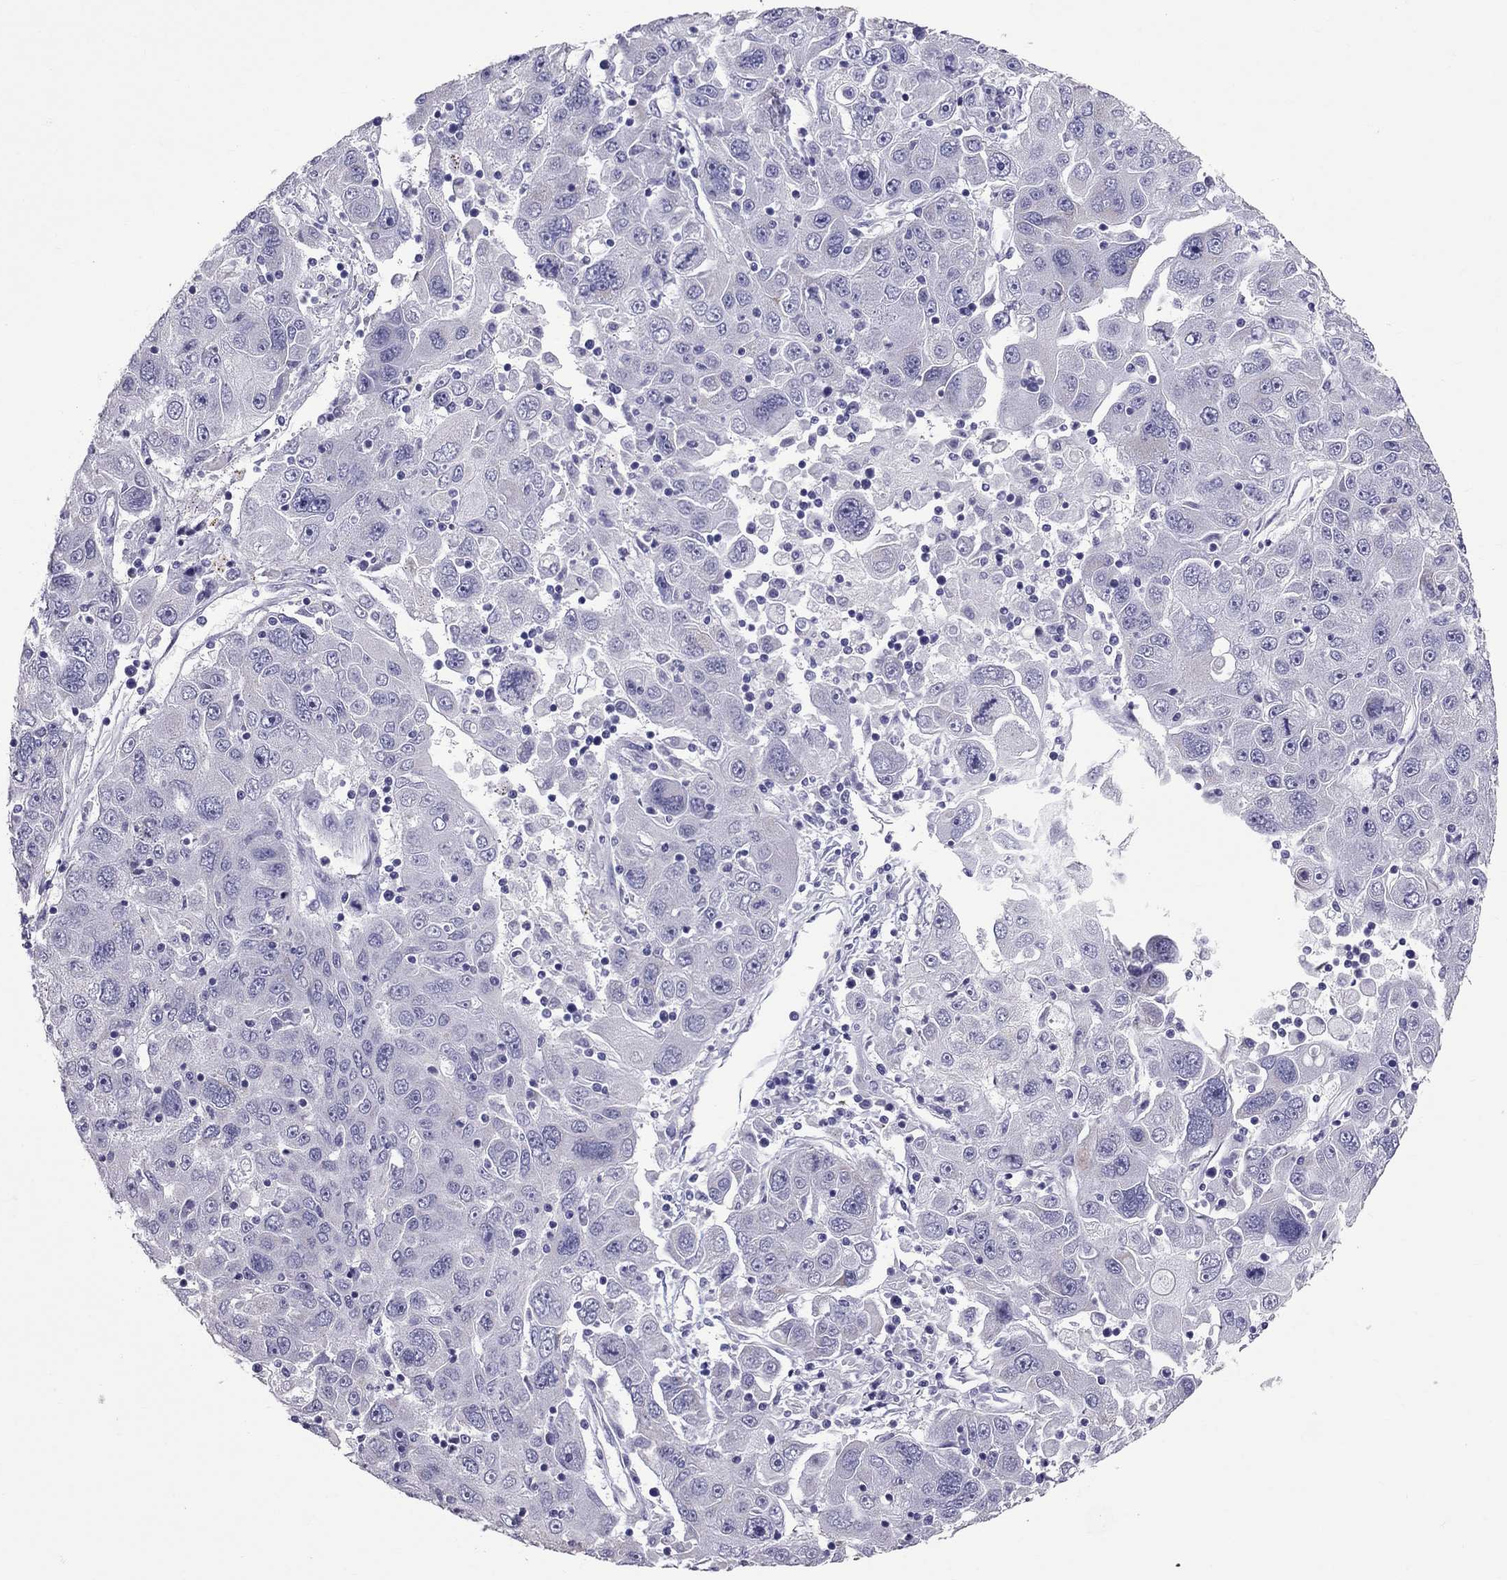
{"staining": {"intensity": "negative", "quantity": "none", "location": "none"}, "tissue": "stomach cancer", "cell_type": "Tumor cells", "image_type": "cancer", "snomed": [{"axis": "morphology", "description": "Adenocarcinoma, NOS"}, {"axis": "topography", "description": "Stomach"}], "caption": "Stomach cancer (adenocarcinoma) stained for a protein using immunohistochemistry (IHC) reveals no positivity tumor cells.", "gene": "TTLL13", "patient": {"sex": "male", "age": 56}}